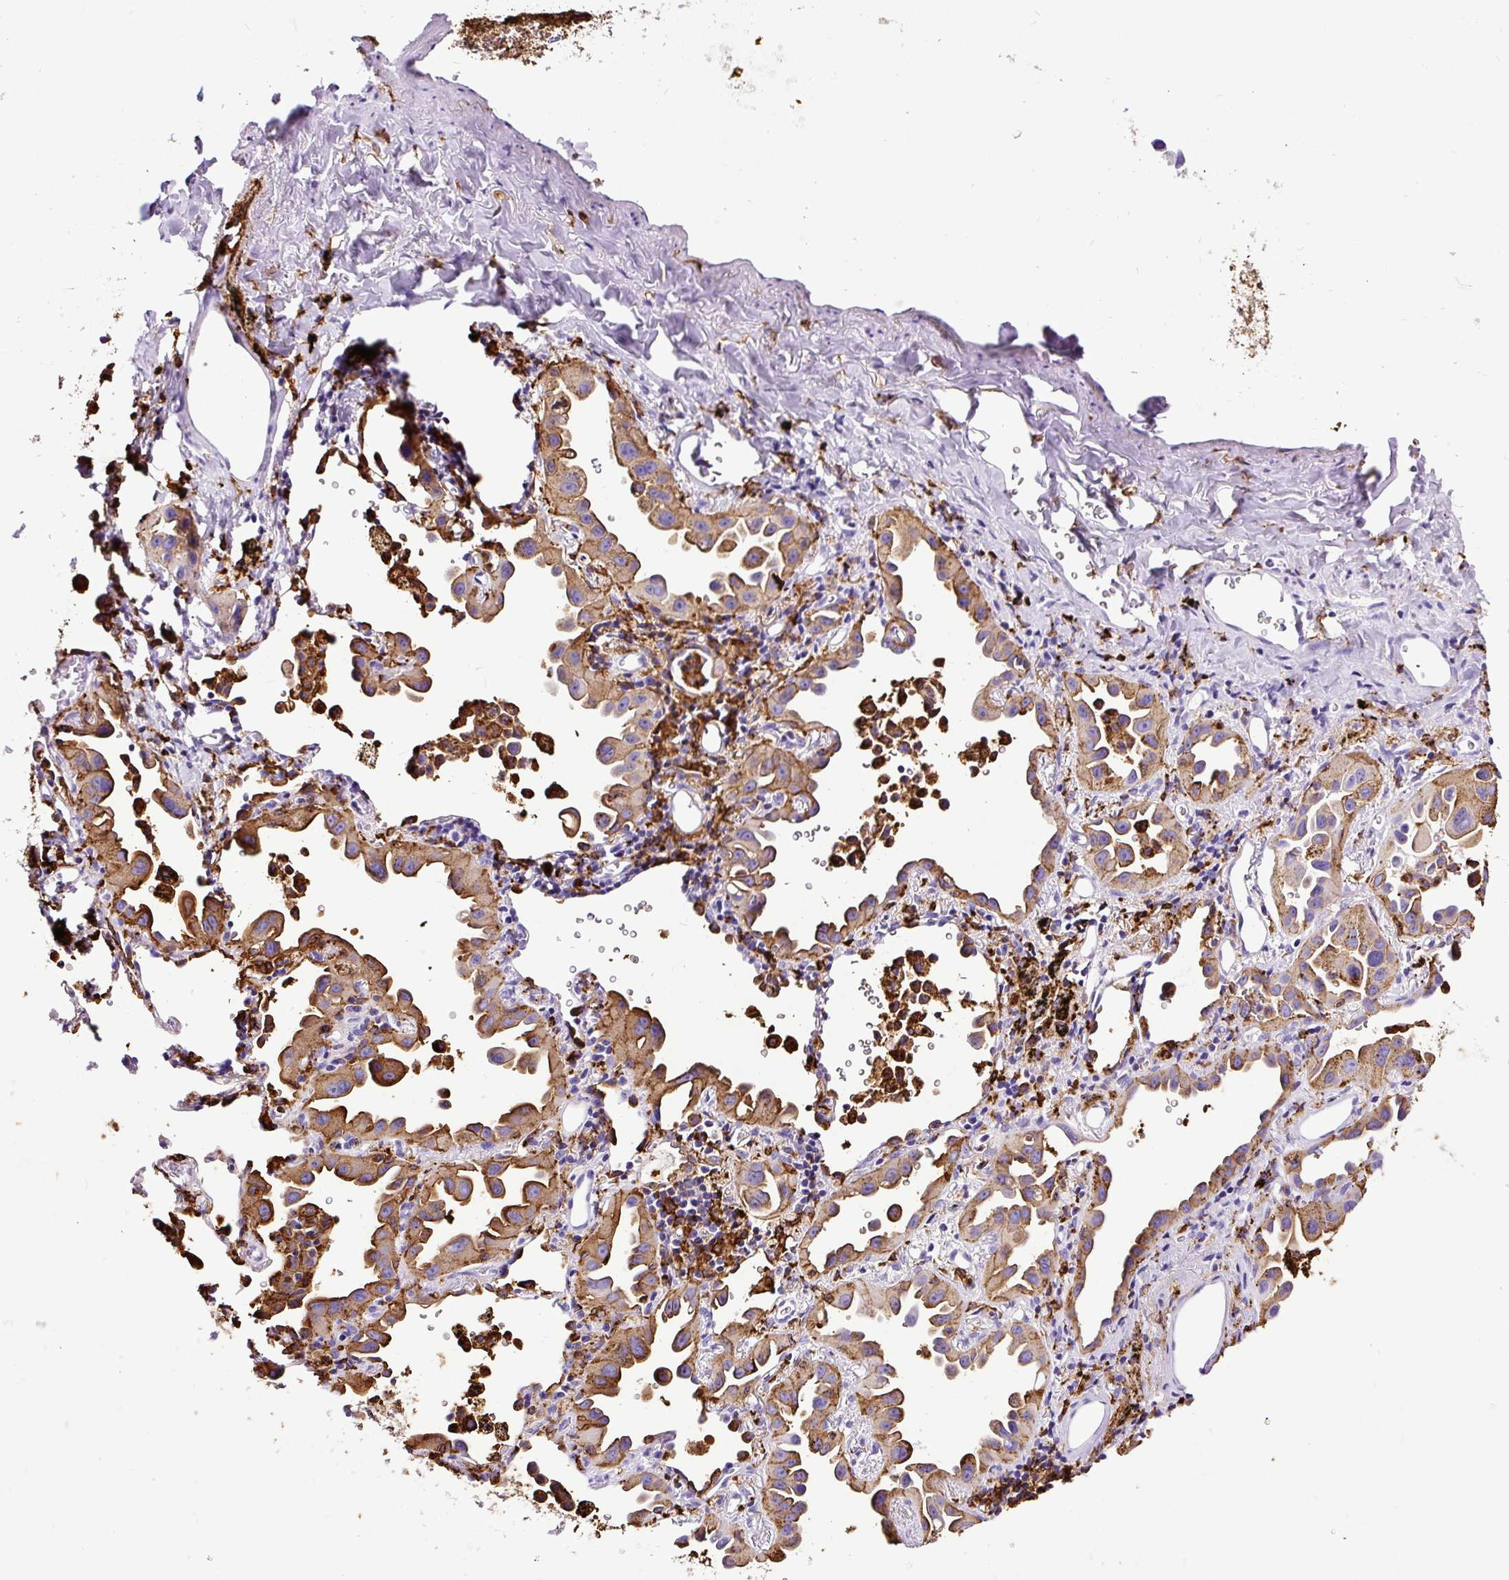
{"staining": {"intensity": "moderate", "quantity": ">75%", "location": "cytoplasmic/membranous"}, "tissue": "lung cancer", "cell_type": "Tumor cells", "image_type": "cancer", "snomed": [{"axis": "morphology", "description": "Adenocarcinoma, NOS"}, {"axis": "topography", "description": "Lung"}], "caption": "High-power microscopy captured an immunohistochemistry micrograph of lung cancer (adenocarcinoma), revealing moderate cytoplasmic/membranous staining in approximately >75% of tumor cells.", "gene": "HLA-DRA", "patient": {"sex": "male", "age": 68}}